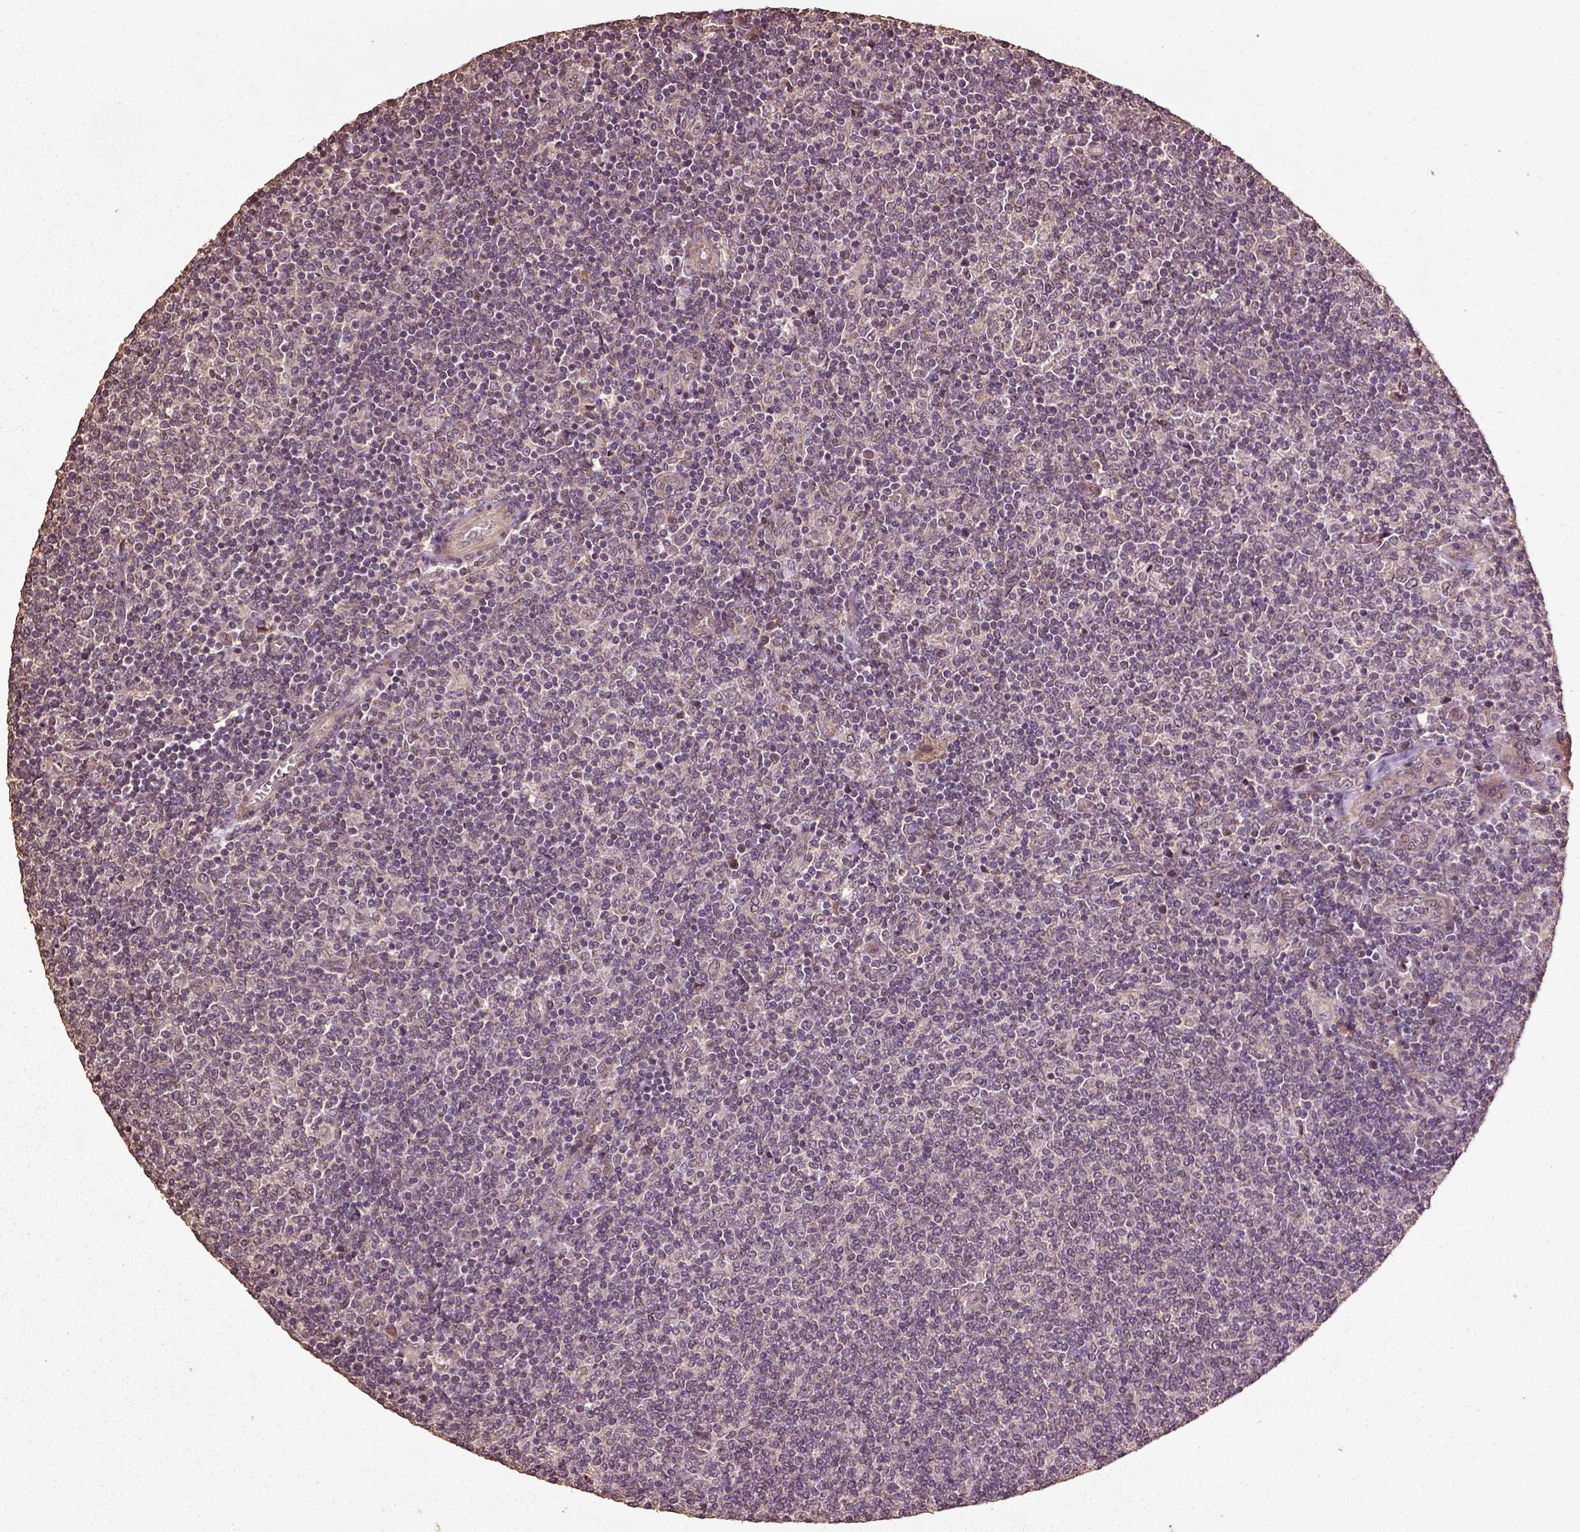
{"staining": {"intensity": "negative", "quantity": "none", "location": "none"}, "tissue": "lymphoma", "cell_type": "Tumor cells", "image_type": "cancer", "snomed": [{"axis": "morphology", "description": "Malignant lymphoma, non-Hodgkin's type, Low grade"}, {"axis": "topography", "description": "Lymph node"}], "caption": "This is a image of IHC staining of lymphoma, which shows no expression in tumor cells.", "gene": "ERV3-1", "patient": {"sex": "male", "age": 52}}